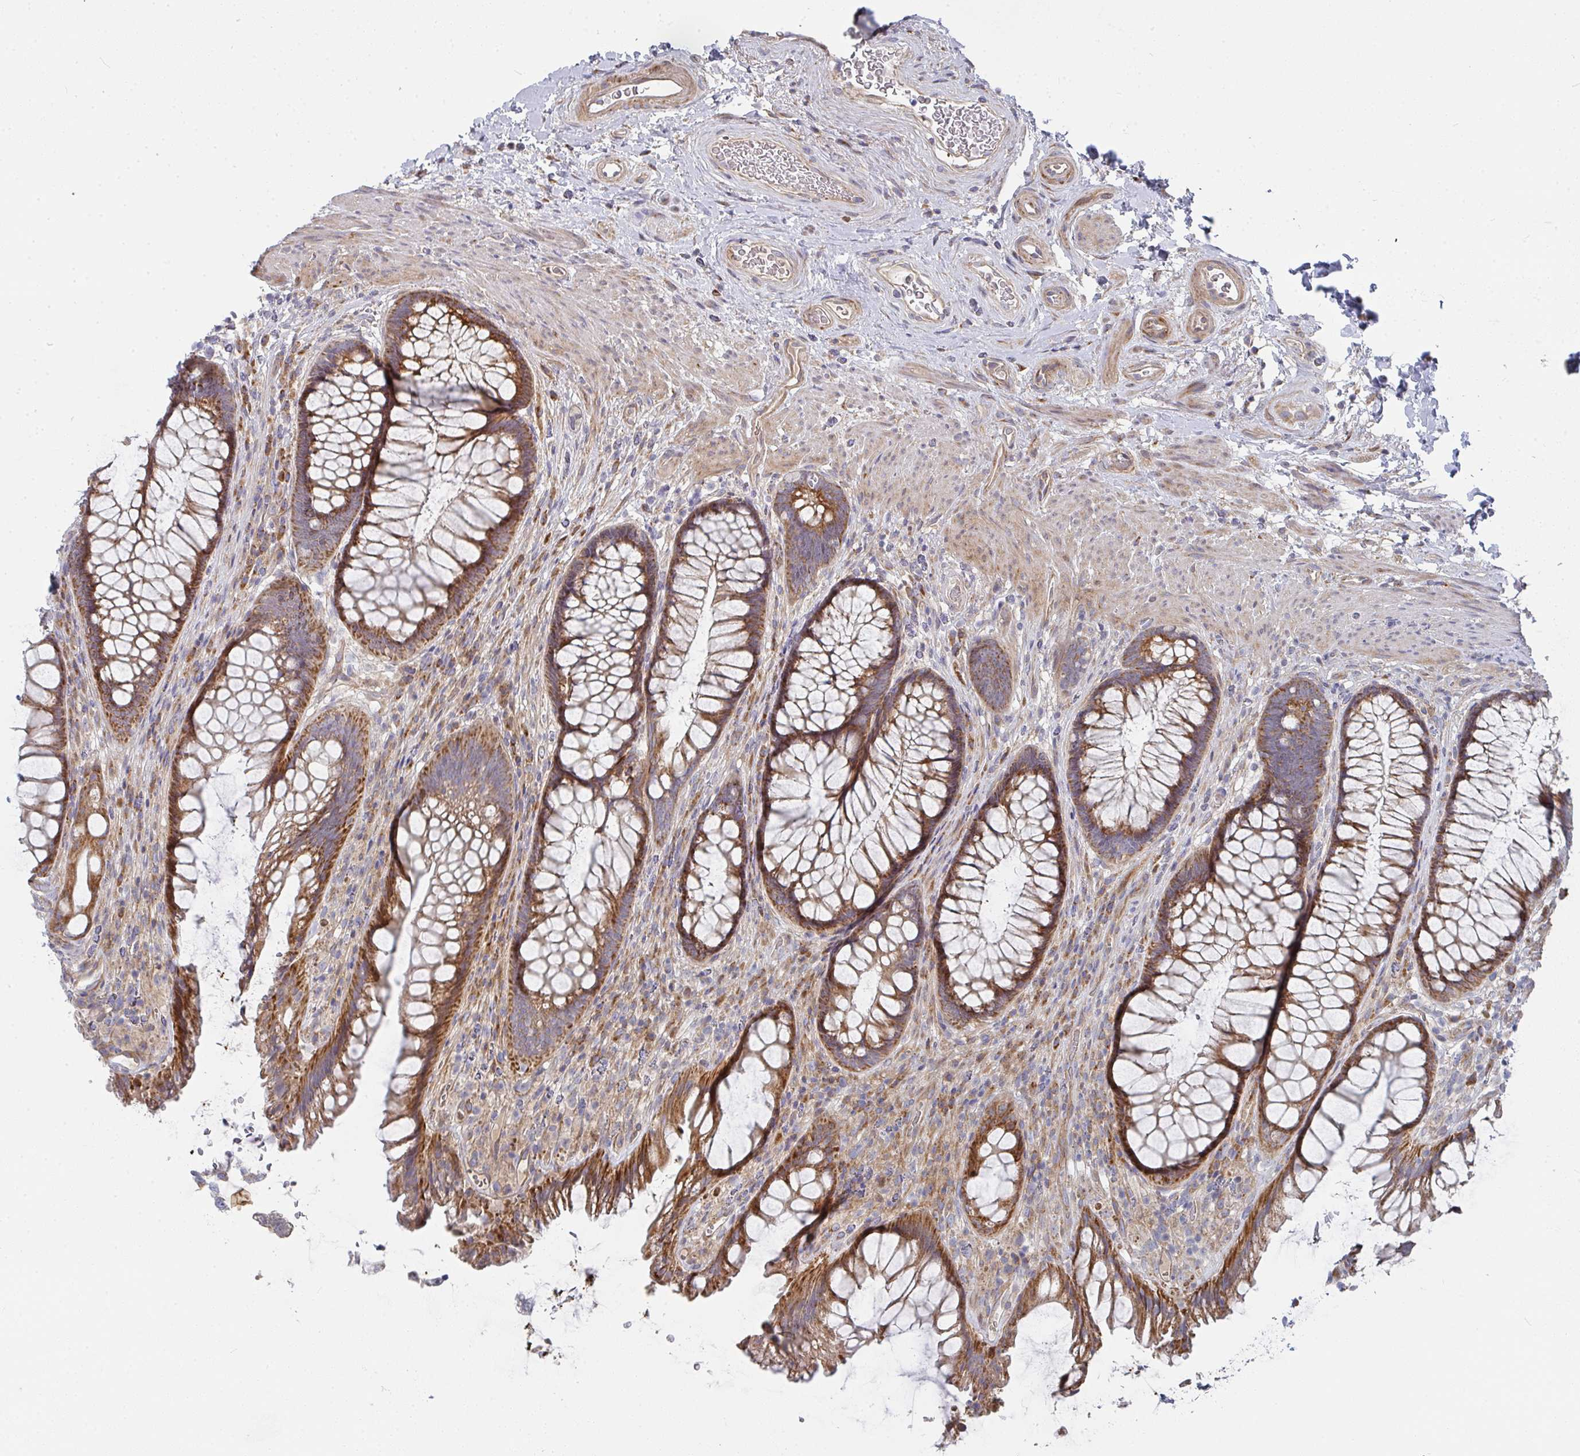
{"staining": {"intensity": "strong", "quantity": ">75%", "location": "cytoplasmic/membranous"}, "tissue": "rectum", "cell_type": "Glandular cells", "image_type": "normal", "snomed": [{"axis": "morphology", "description": "Normal tissue, NOS"}, {"axis": "topography", "description": "Rectum"}], "caption": "Protein staining of normal rectum demonstrates strong cytoplasmic/membranous staining in approximately >75% of glandular cells.", "gene": "RHEBL1", "patient": {"sex": "male", "age": 53}}